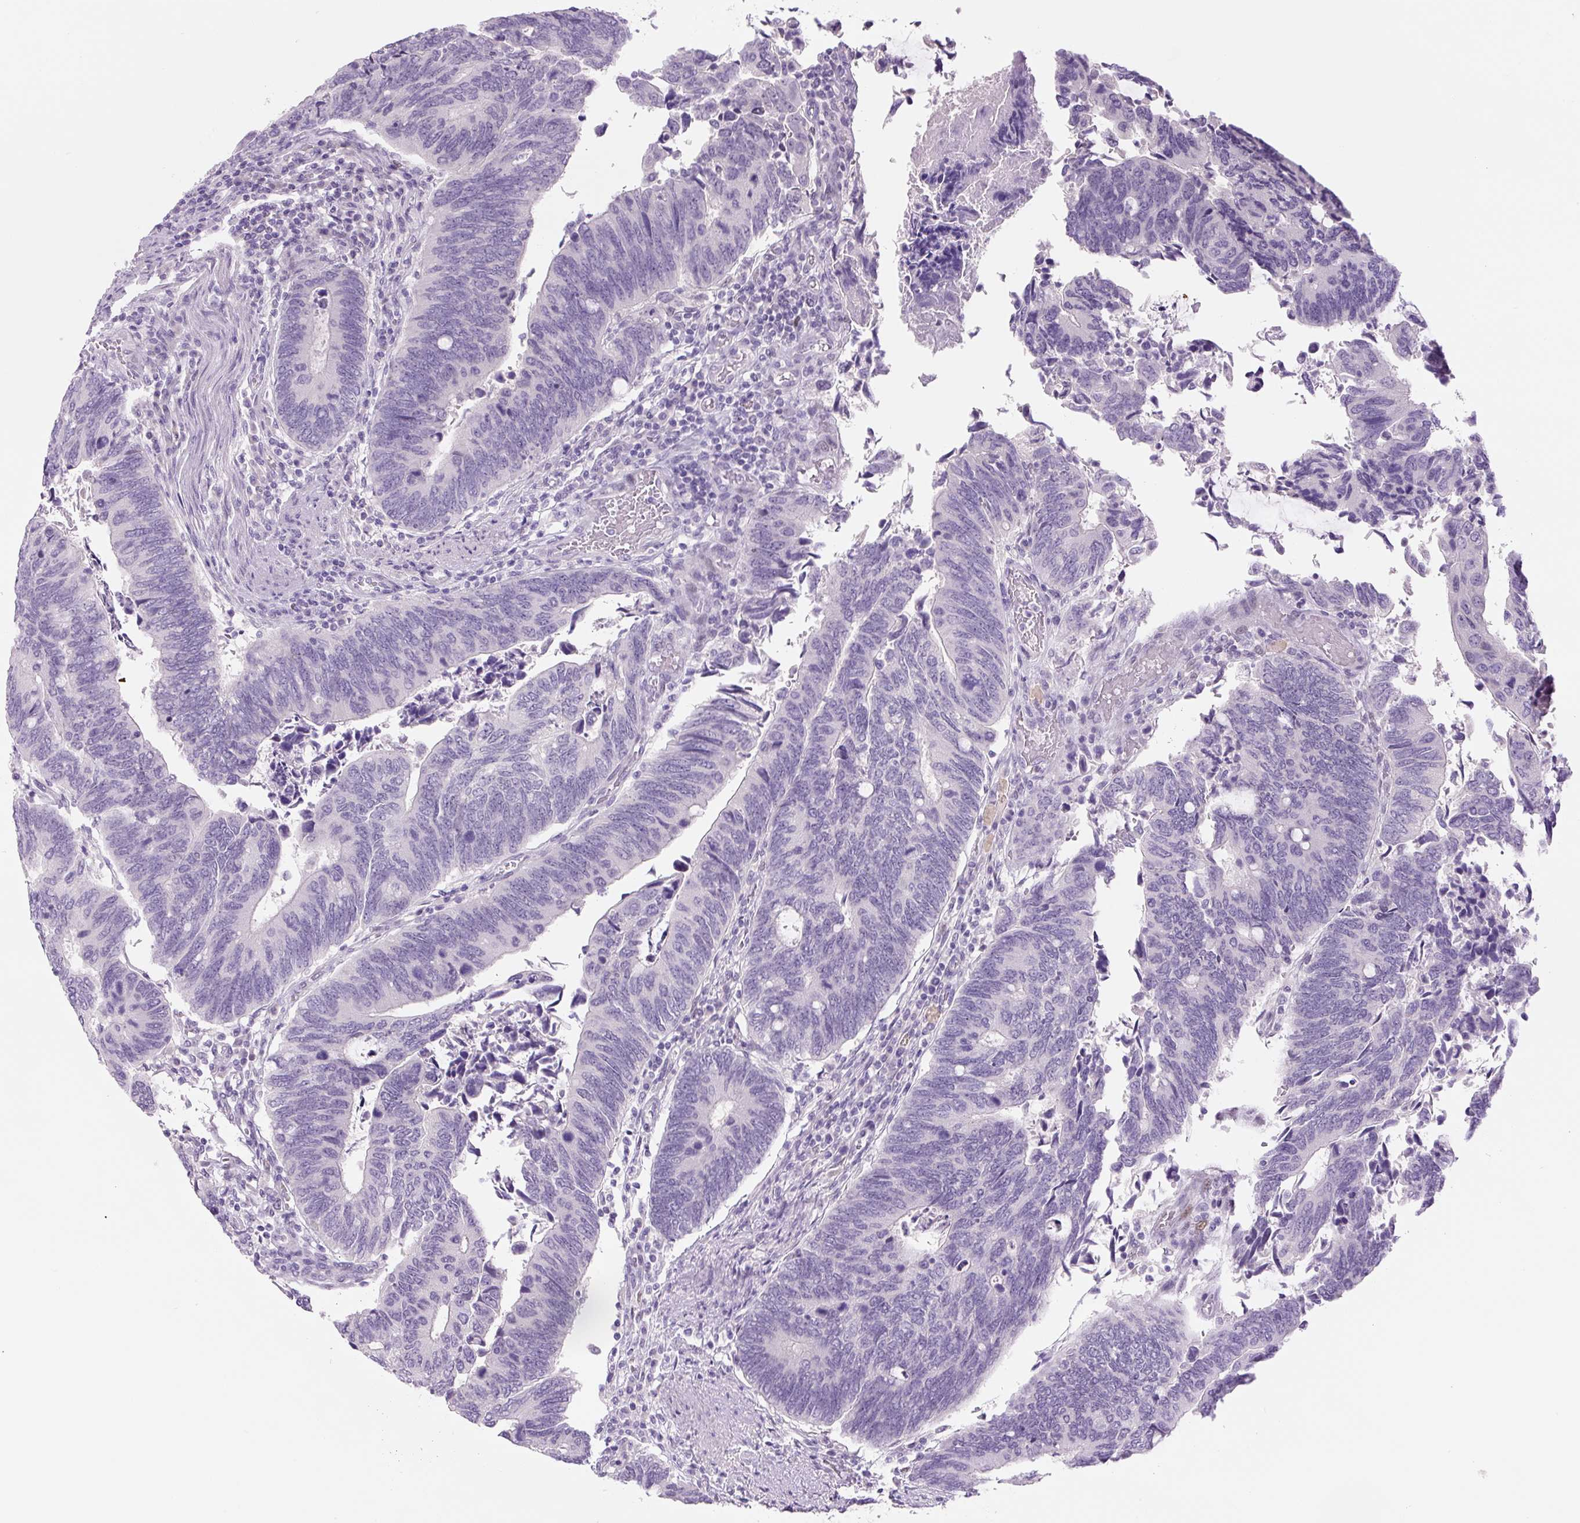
{"staining": {"intensity": "negative", "quantity": "none", "location": "none"}, "tissue": "colorectal cancer", "cell_type": "Tumor cells", "image_type": "cancer", "snomed": [{"axis": "morphology", "description": "Adenocarcinoma, NOS"}, {"axis": "topography", "description": "Colon"}], "caption": "This is an immunohistochemistry micrograph of adenocarcinoma (colorectal). There is no staining in tumor cells.", "gene": "SIX1", "patient": {"sex": "male", "age": 87}}